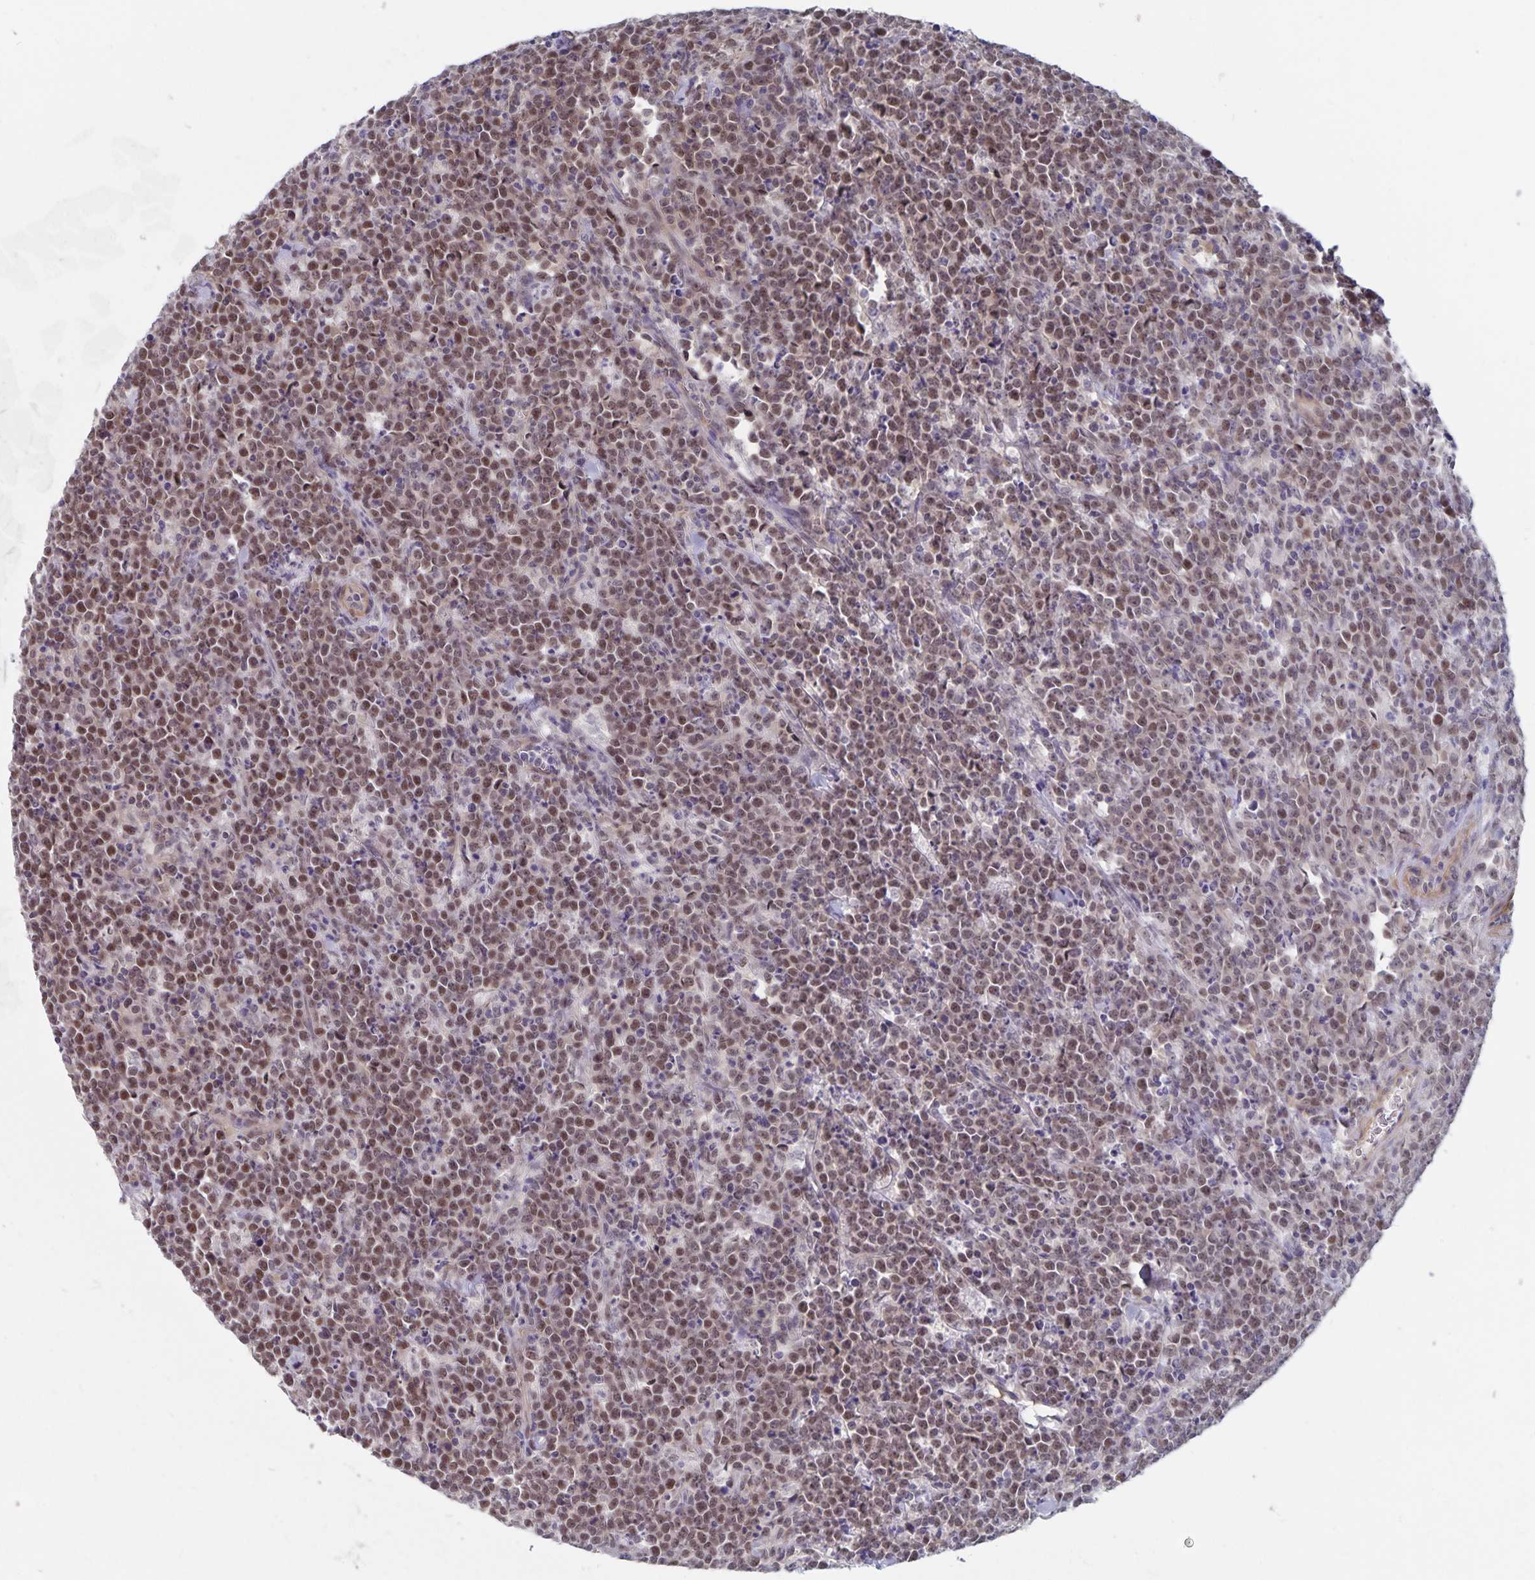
{"staining": {"intensity": "moderate", "quantity": ">75%", "location": "nuclear"}, "tissue": "lymphoma", "cell_type": "Tumor cells", "image_type": "cancer", "snomed": [{"axis": "morphology", "description": "Malignant lymphoma, non-Hodgkin's type, High grade"}, {"axis": "topography", "description": "Small intestine"}], "caption": "IHC (DAB (3,3'-diaminobenzidine)) staining of high-grade malignant lymphoma, non-Hodgkin's type exhibits moderate nuclear protein staining in about >75% of tumor cells.", "gene": "BAG6", "patient": {"sex": "female", "age": 56}}